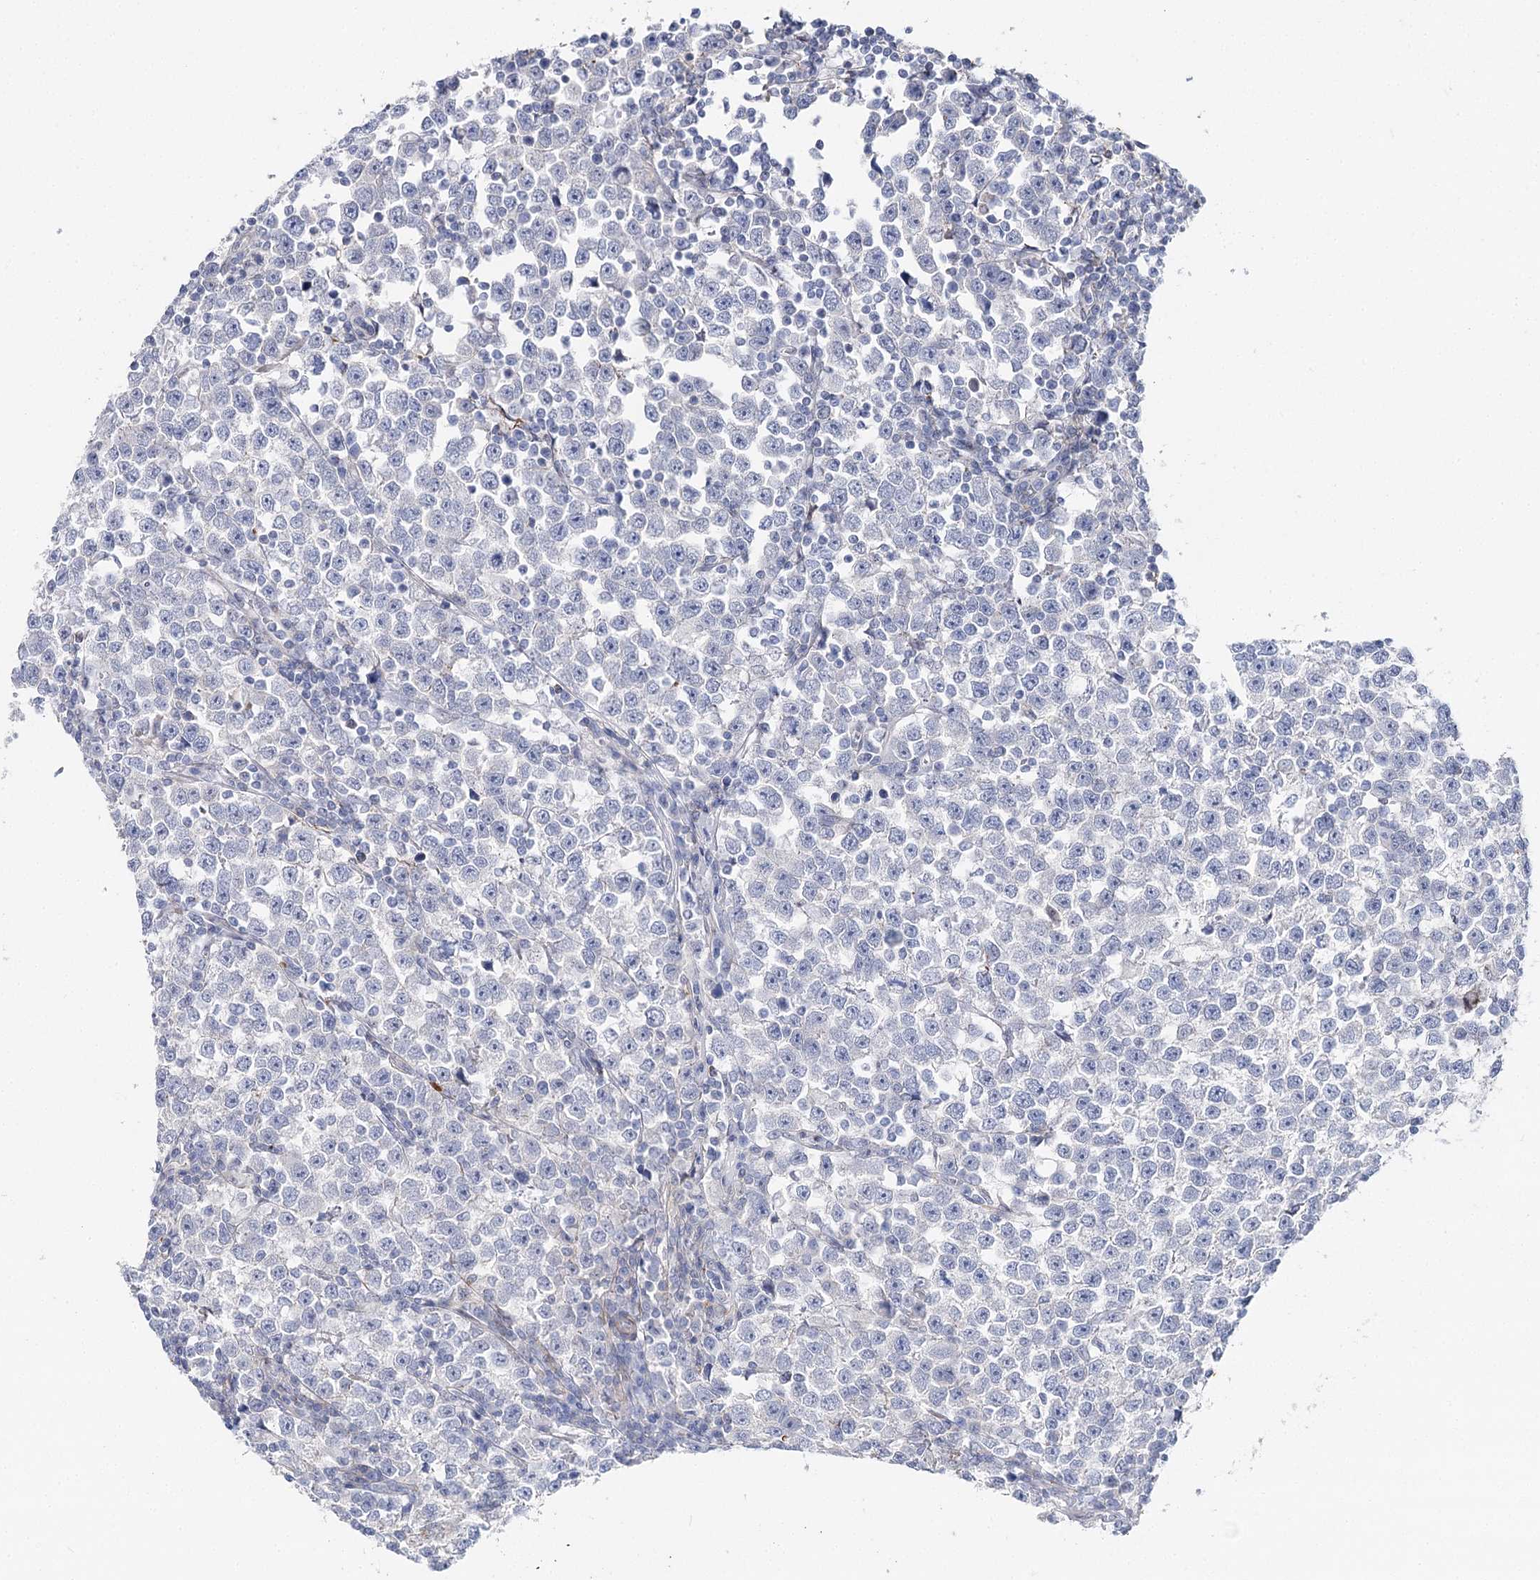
{"staining": {"intensity": "negative", "quantity": "none", "location": "none"}, "tissue": "testis cancer", "cell_type": "Tumor cells", "image_type": "cancer", "snomed": [{"axis": "morphology", "description": "Normal tissue, NOS"}, {"axis": "morphology", "description": "Seminoma, NOS"}, {"axis": "topography", "description": "Testis"}], "caption": "Micrograph shows no significant protein expression in tumor cells of seminoma (testis).", "gene": "AGXT2", "patient": {"sex": "male", "age": 43}}